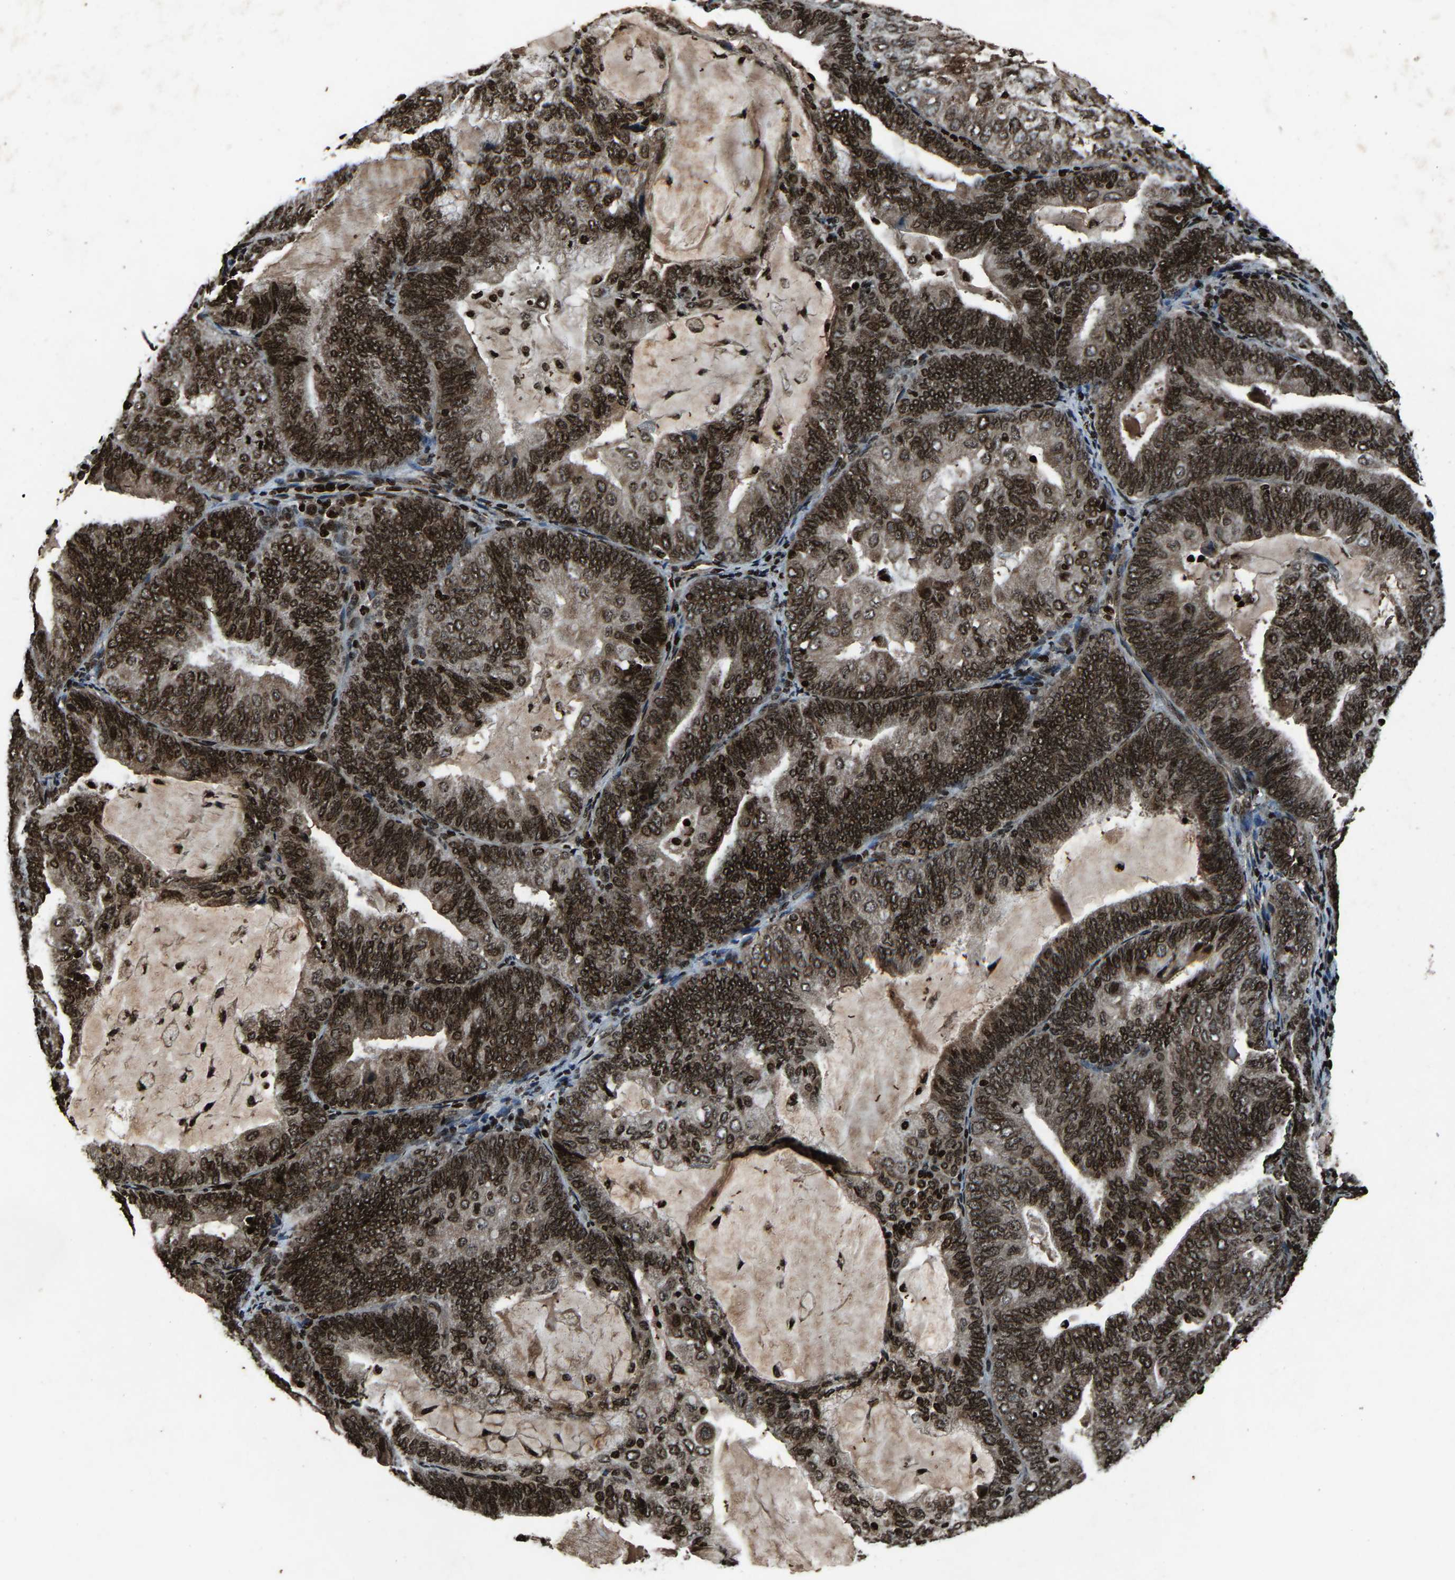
{"staining": {"intensity": "strong", "quantity": ">75%", "location": "nuclear"}, "tissue": "endometrial cancer", "cell_type": "Tumor cells", "image_type": "cancer", "snomed": [{"axis": "morphology", "description": "Adenocarcinoma, NOS"}, {"axis": "topography", "description": "Endometrium"}], "caption": "A photomicrograph of human endometrial cancer stained for a protein shows strong nuclear brown staining in tumor cells.", "gene": "H4C1", "patient": {"sex": "female", "age": 81}}